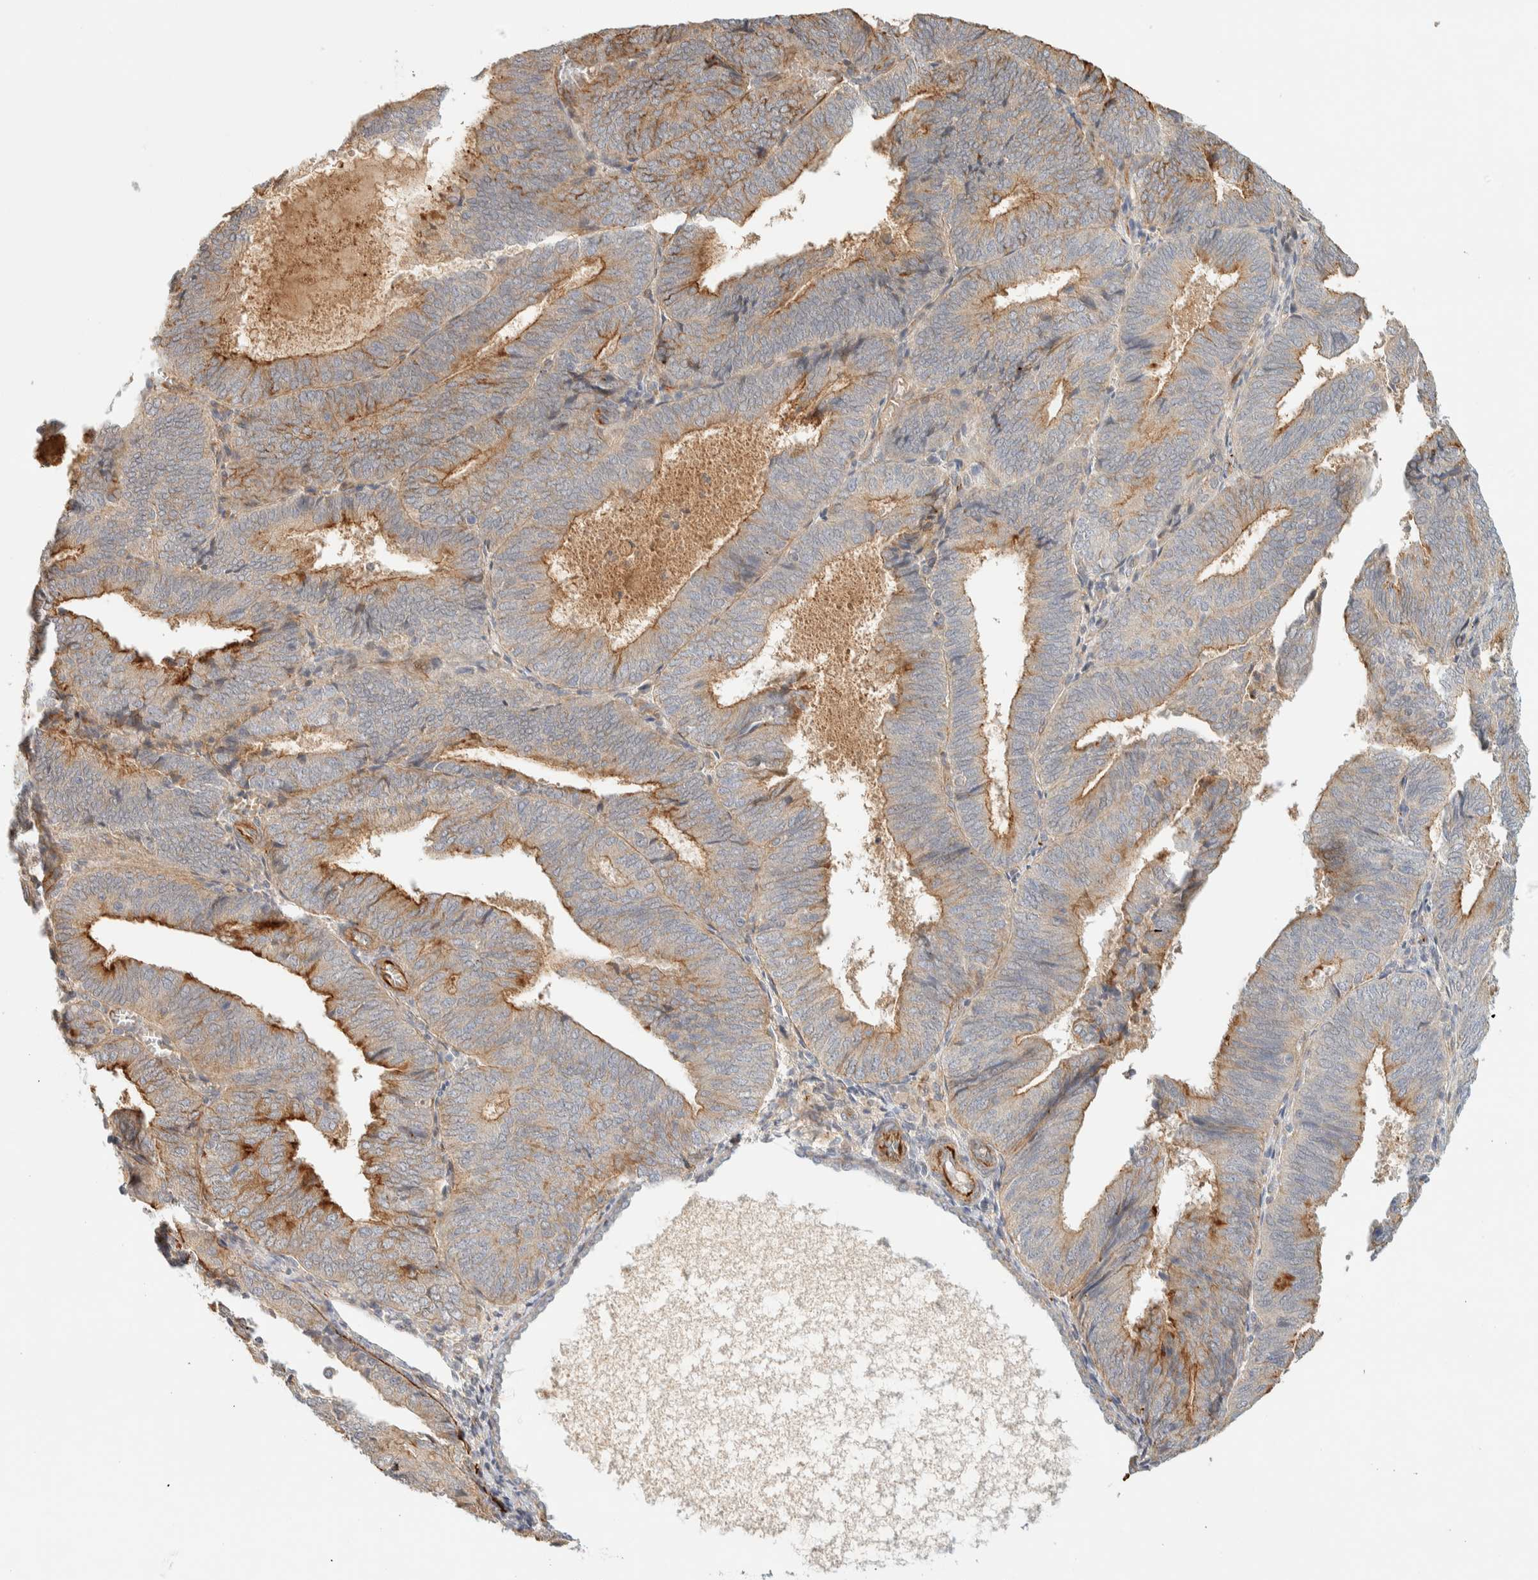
{"staining": {"intensity": "moderate", "quantity": ">75%", "location": "cytoplasmic/membranous"}, "tissue": "endometrial cancer", "cell_type": "Tumor cells", "image_type": "cancer", "snomed": [{"axis": "morphology", "description": "Adenocarcinoma, NOS"}, {"axis": "topography", "description": "Endometrium"}], "caption": "Brown immunohistochemical staining in human endometrial cancer shows moderate cytoplasmic/membranous expression in about >75% of tumor cells.", "gene": "FAT1", "patient": {"sex": "female", "age": 81}}